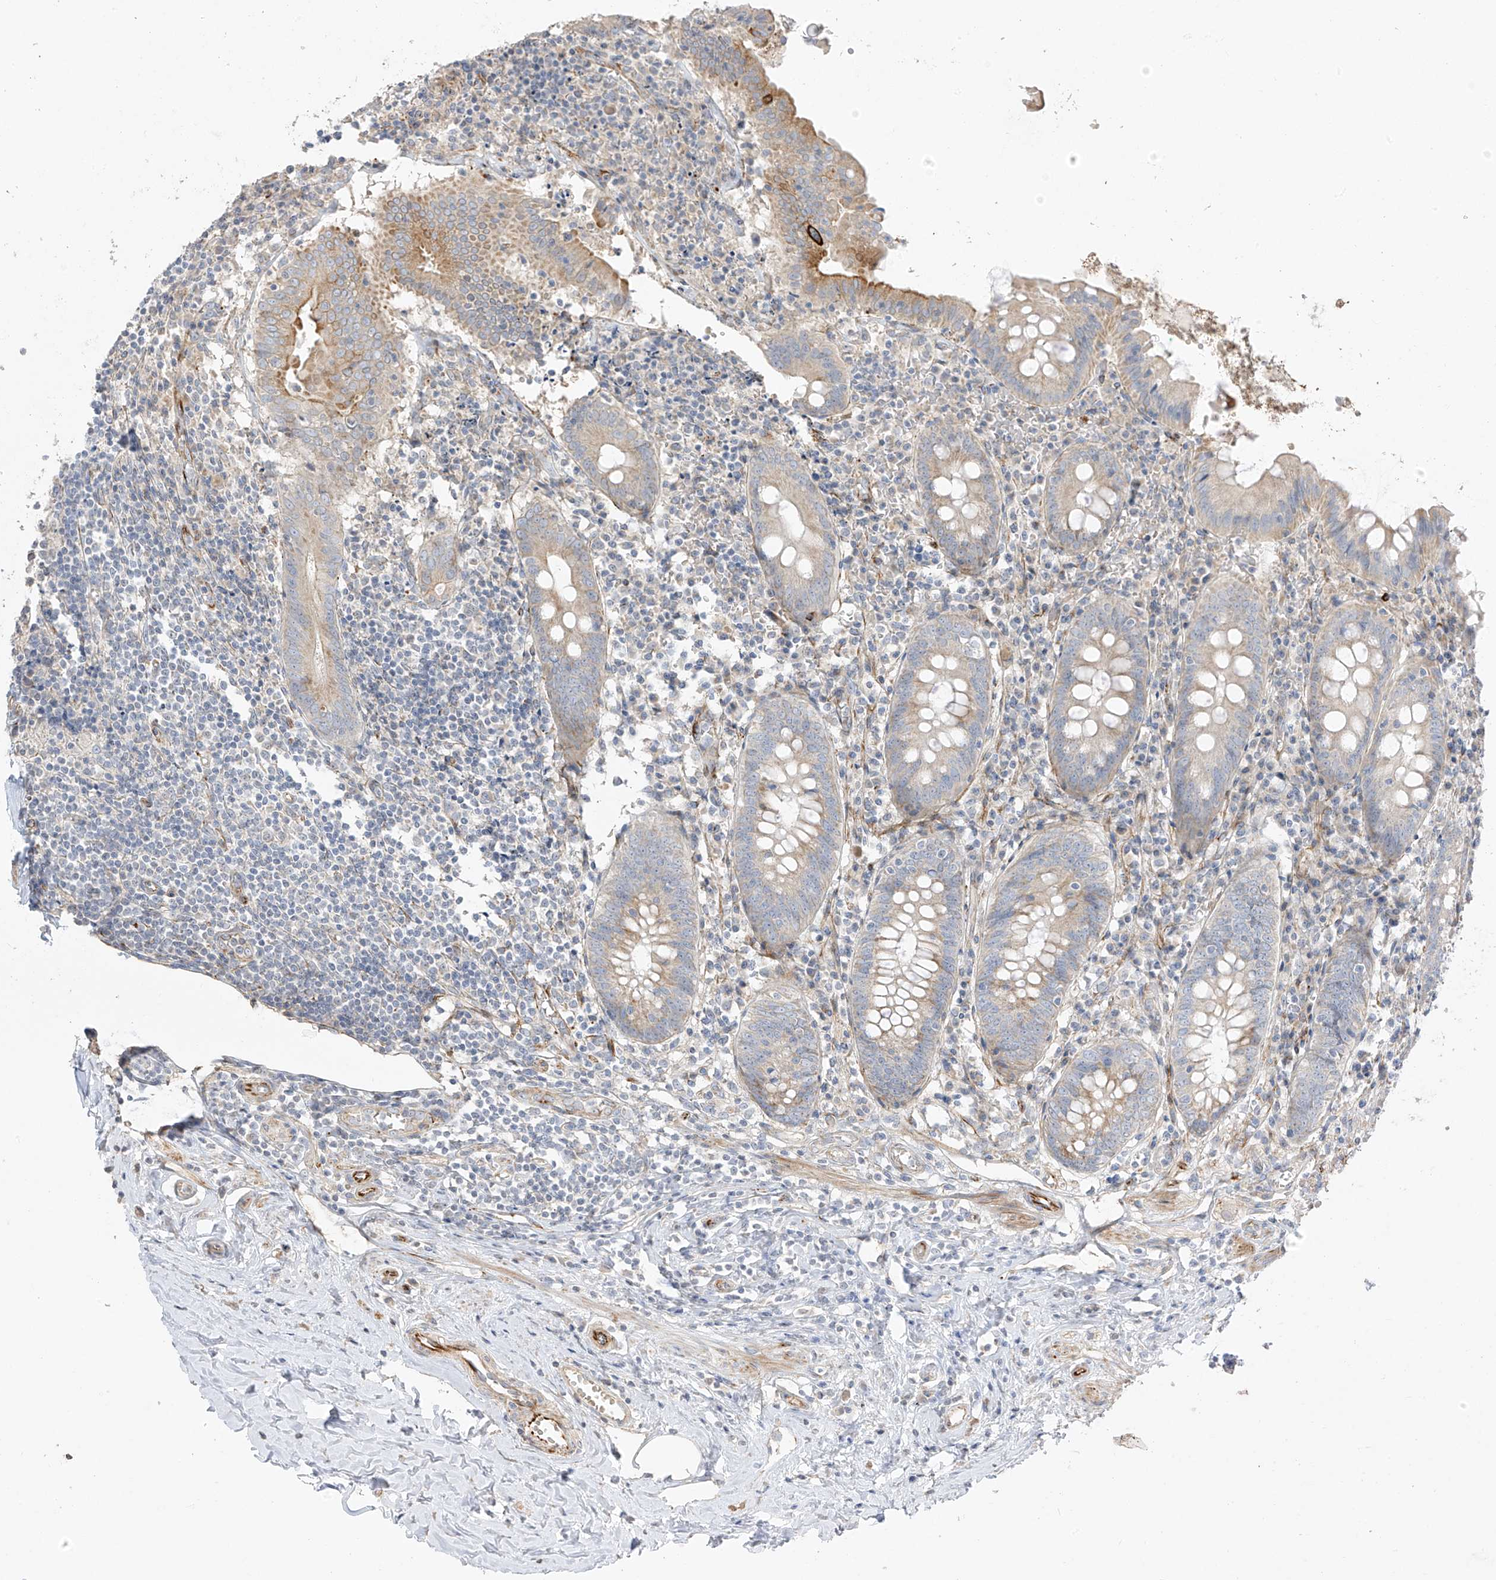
{"staining": {"intensity": "moderate", "quantity": "<25%", "location": "cytoplasmic/membranous"}, "tissue": "appendix", "cell_type": "Glandular cells", "image_type": "normal", "snomed": [{"axis": "morphology", "description": "Normal tissue, NOS"}, {"axis": "topography", "description": "Appendix"}], "caption": "Immunohistochemical staining of benign appendix demonstrates <25% levels of moderate cytoplasmic/membranous protein positivity in about <25% of glandular cells. (Stains: DAB (3,3'-diaminobenzidine) in brown, nuclei in blue, Microscopy: brightfield microscopy at high magnification).", "gene": "DCDC2", "patient": {"sex": "female", "age": 54}}